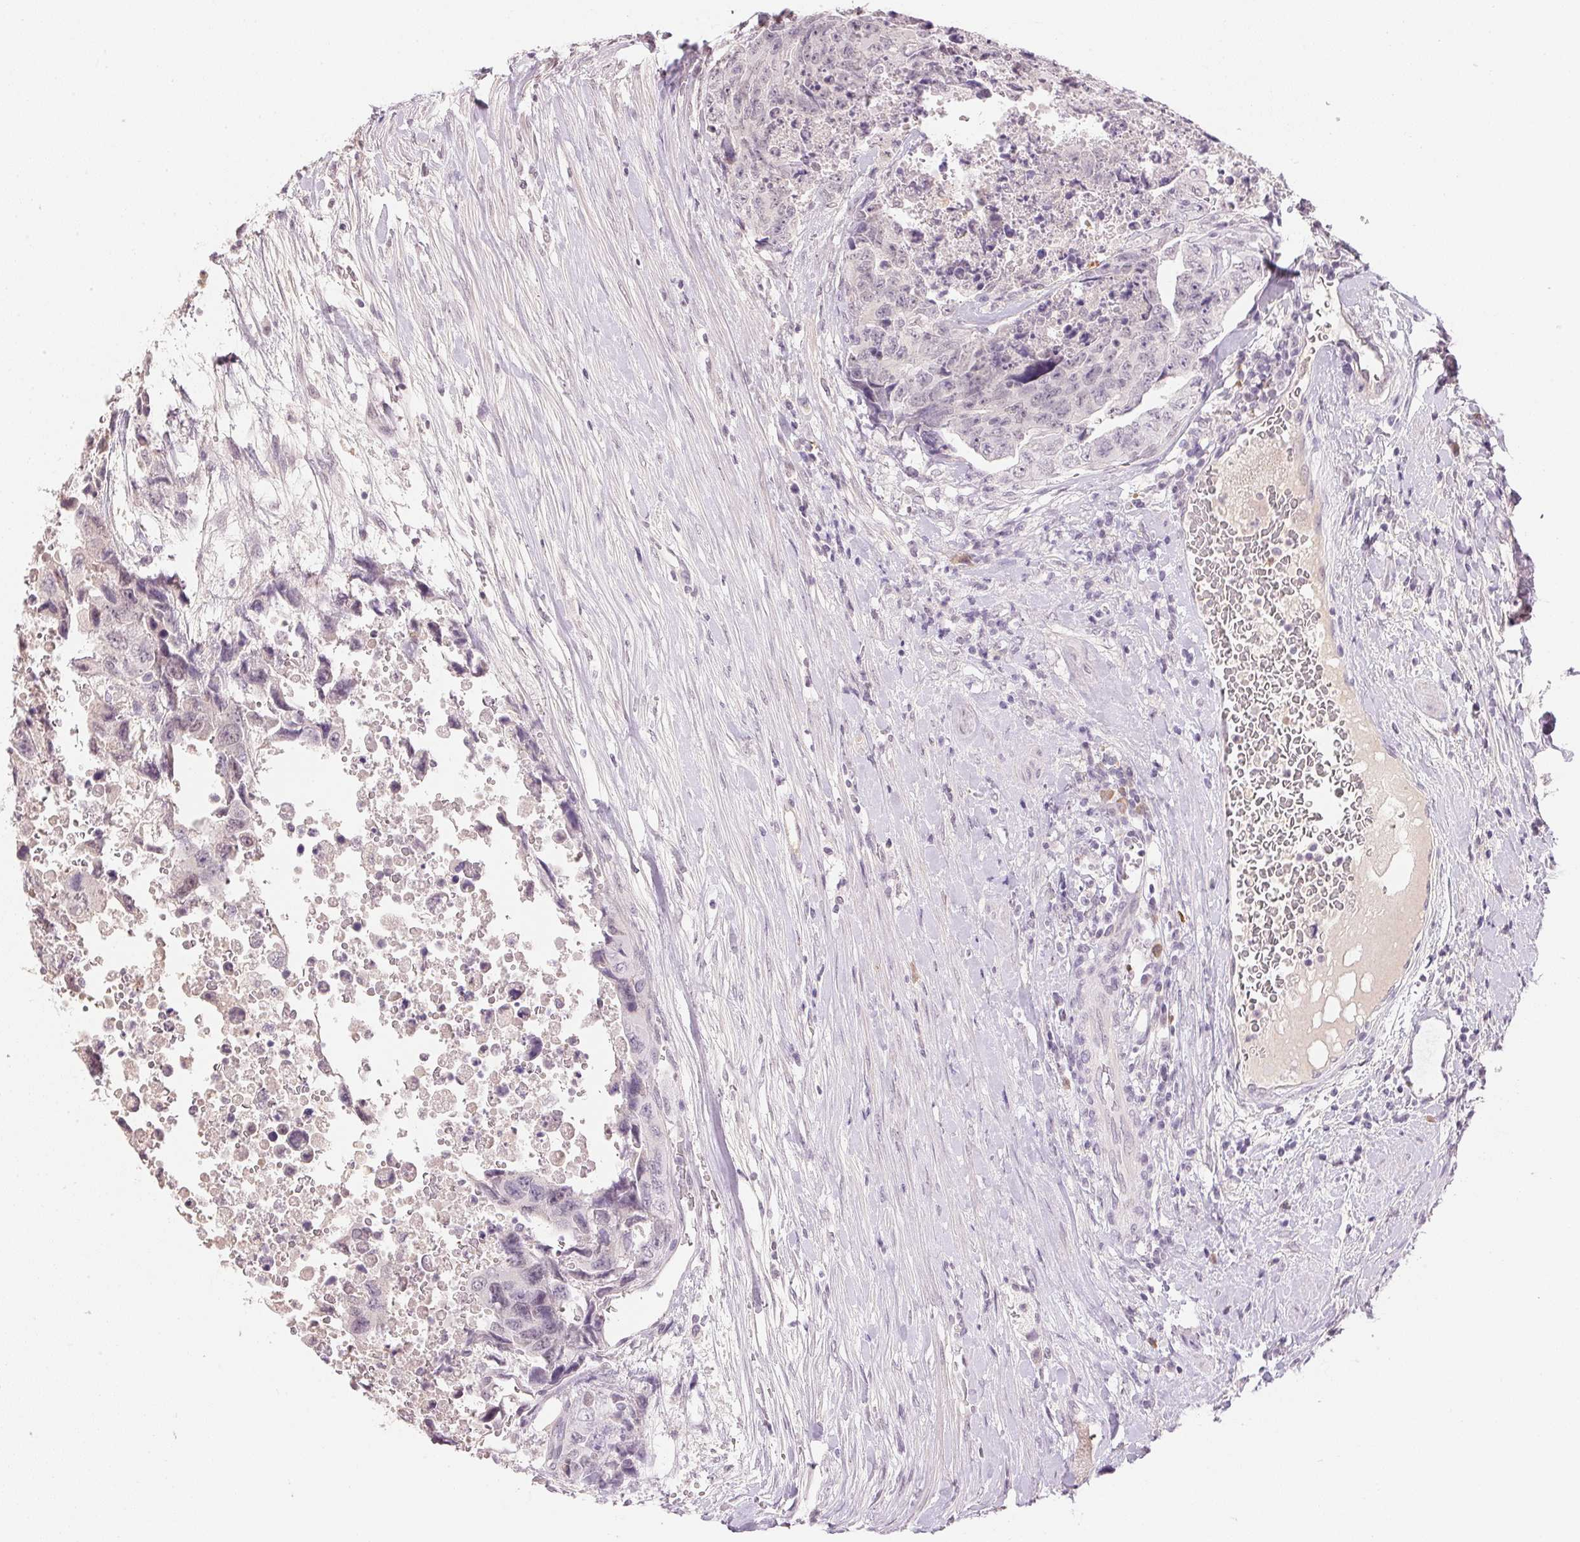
{"staining": {"intensity": "negative", "quantity": "none", "location": "none"}, "tissue": "testis cancer", "cell_type": "Tumor cells", "image_type": "cancer", "snomed": [{"axis": "morphology", "description": "Carcinoma, Embryonal, NOS"}, {"axis": "topography", "description": "Testis"}], "caption": "The immunohistochemistry image has no significant positivity in tumor cells of embryonal carcinoma (testis) tissue. (Brightfield microscopy of DAB immunohistochemistry (IHC) at high magnification).", "gene": "FNDC4", "patient": {"sex": "male", "age": 24}}